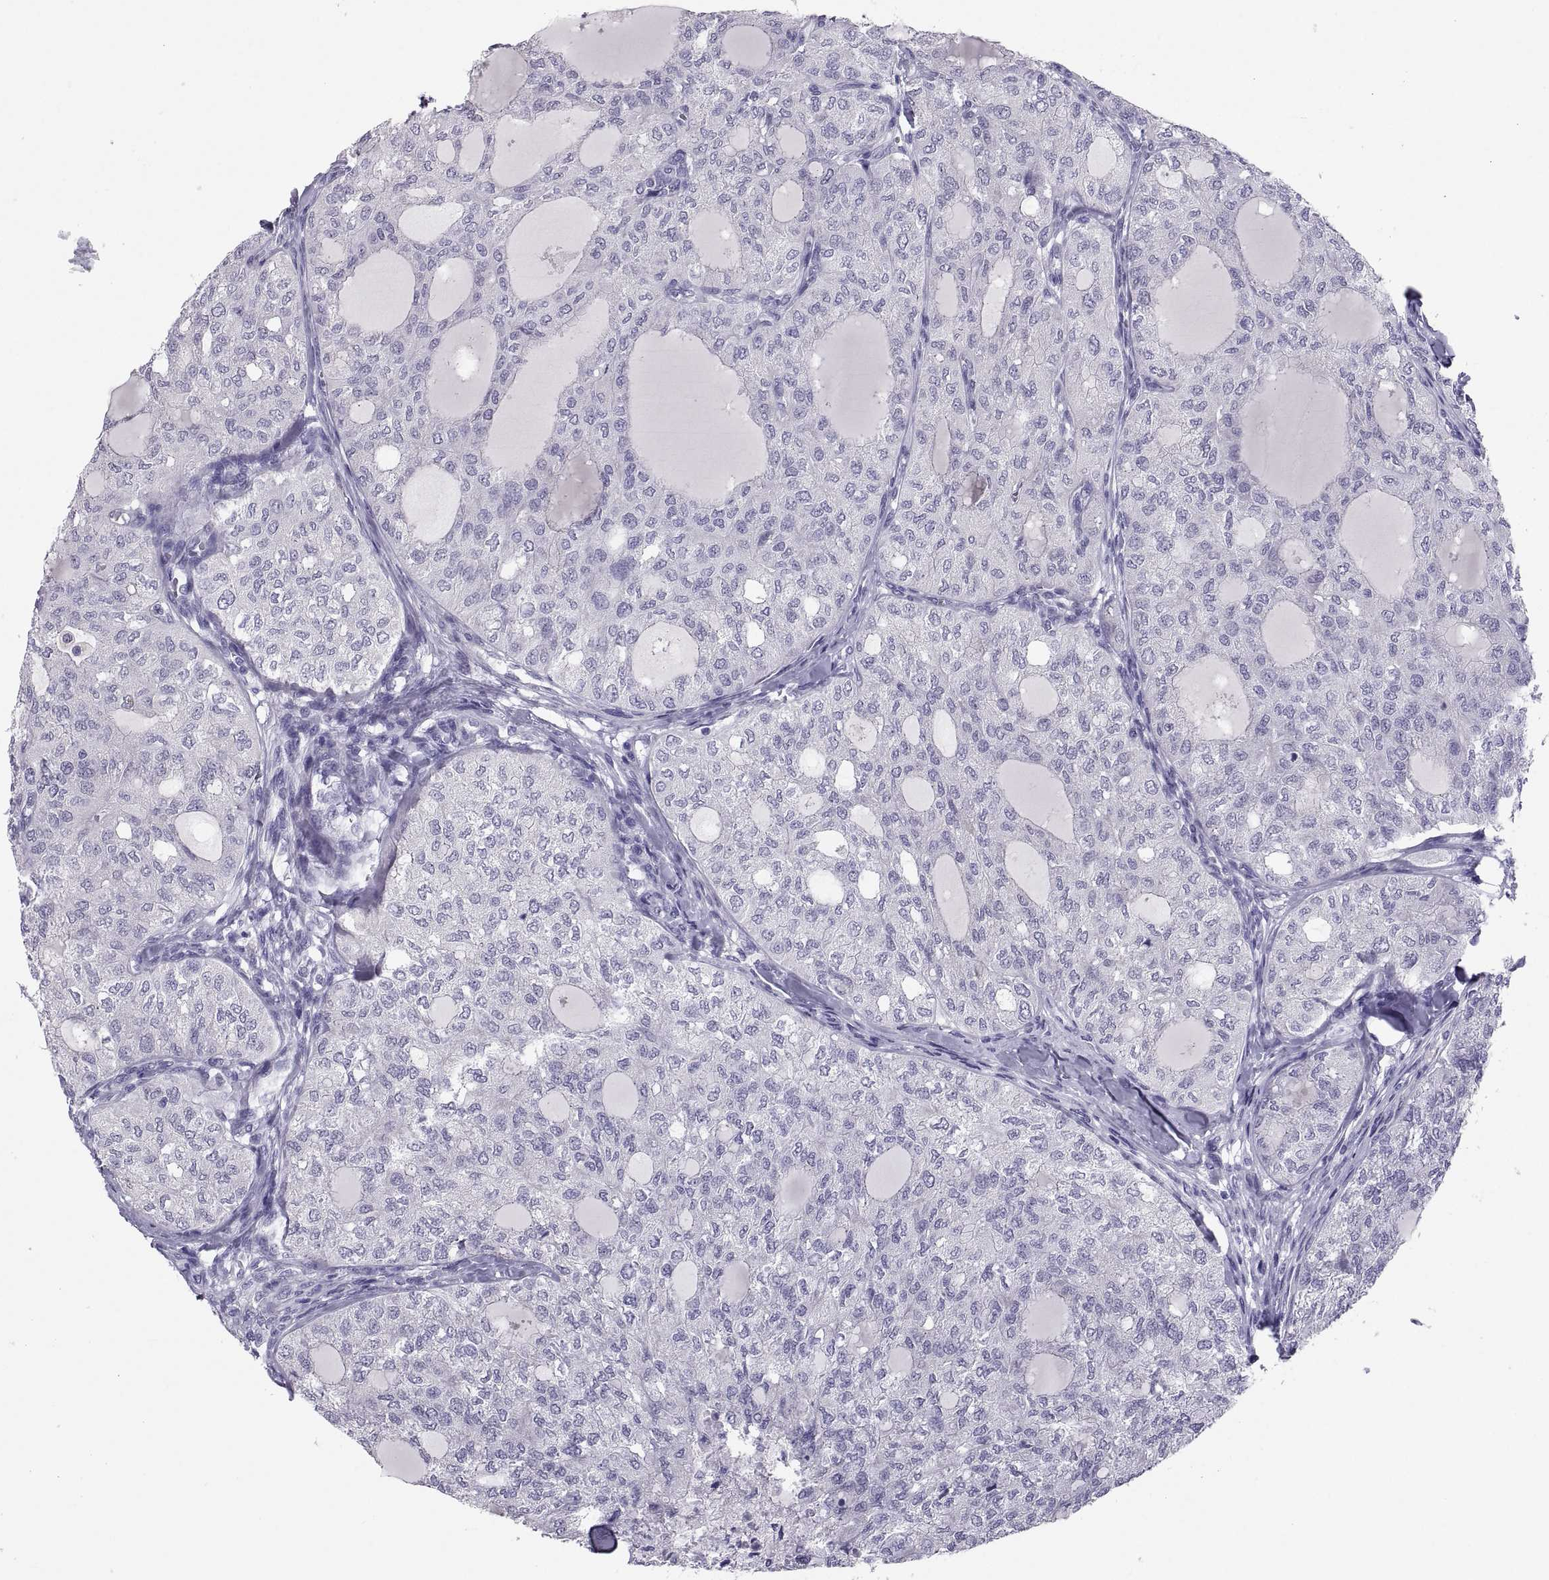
{"staining": {"intensity": "negative", "quantity": "none", "location": "none"}, "tissue": "thyroid cancer", "cell_type": "Tumor cells", "image_type": "cancer", "snomed": [{"axis": "morphology", "description": "Follicular adenoma carcinoma, NOS"}, {"axis": "topography", "description": "Thyroid gland"}], "caption": "Tumor cells show no significant positivity in follicular adenoma carcinoma (thyroid).", "gene": "IGSF1", "patient": {"sex": "male", "age": 75}}